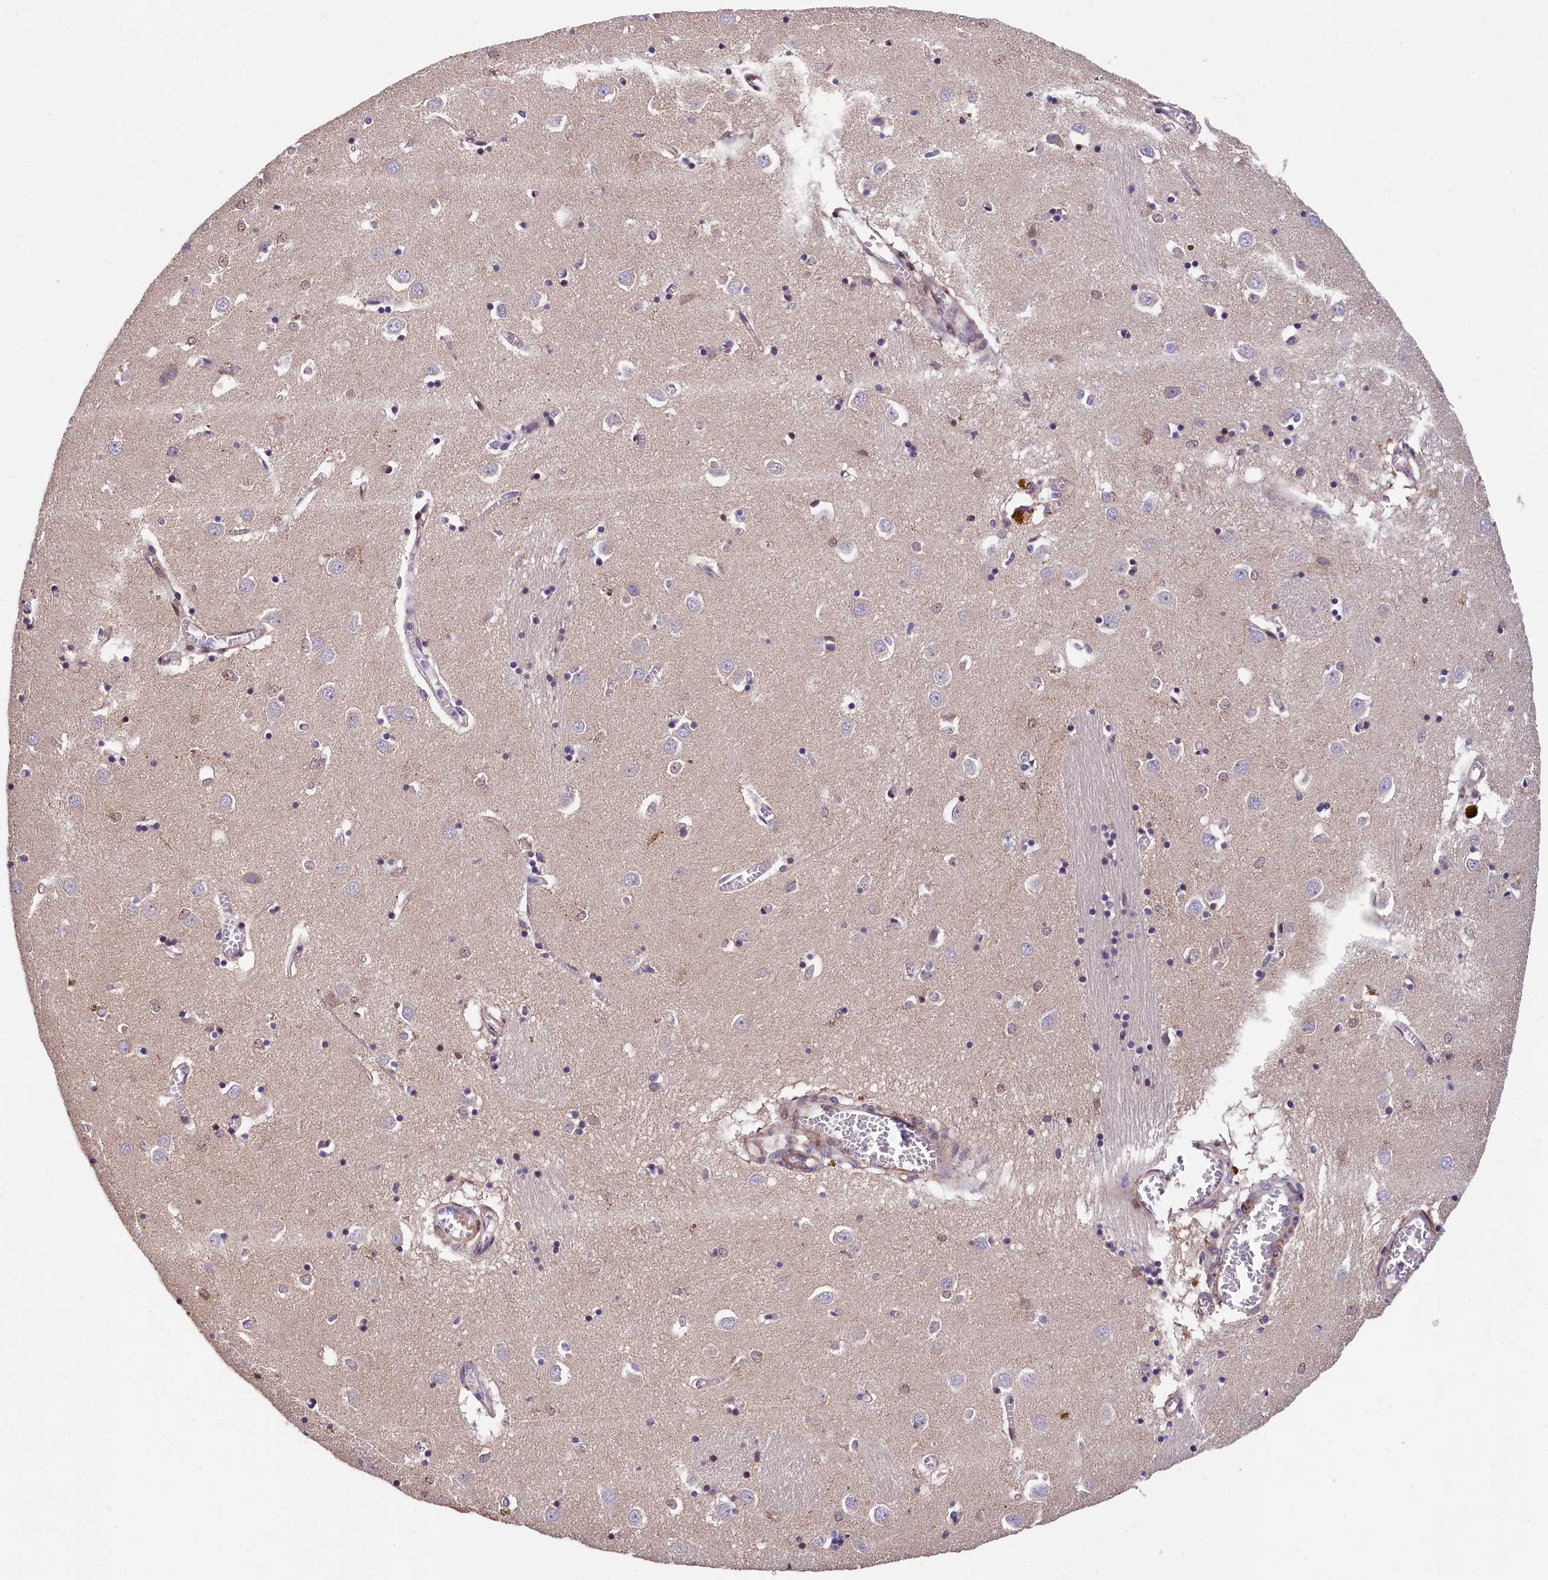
{"staining": {"intensity": "moderate", "quantity": "<25%", "location": "nuclear"}, "tissue": "caudate", "cell_type": "Glial cells", "image_type": "normal", "snomed": [{"axis": "morphology", "description": "Normal tissue, NOS"}, {"axis": "topography", "description": "Lateral ventricle wall"}], "caption": "This histopathology image shows immunohistochemistry staining of unremarkable caudate, with low moderate nuclear positivity in about <25% of glial cells.", "gene": "ZNF2", "patient": {"sex": "male", "age": 70}}